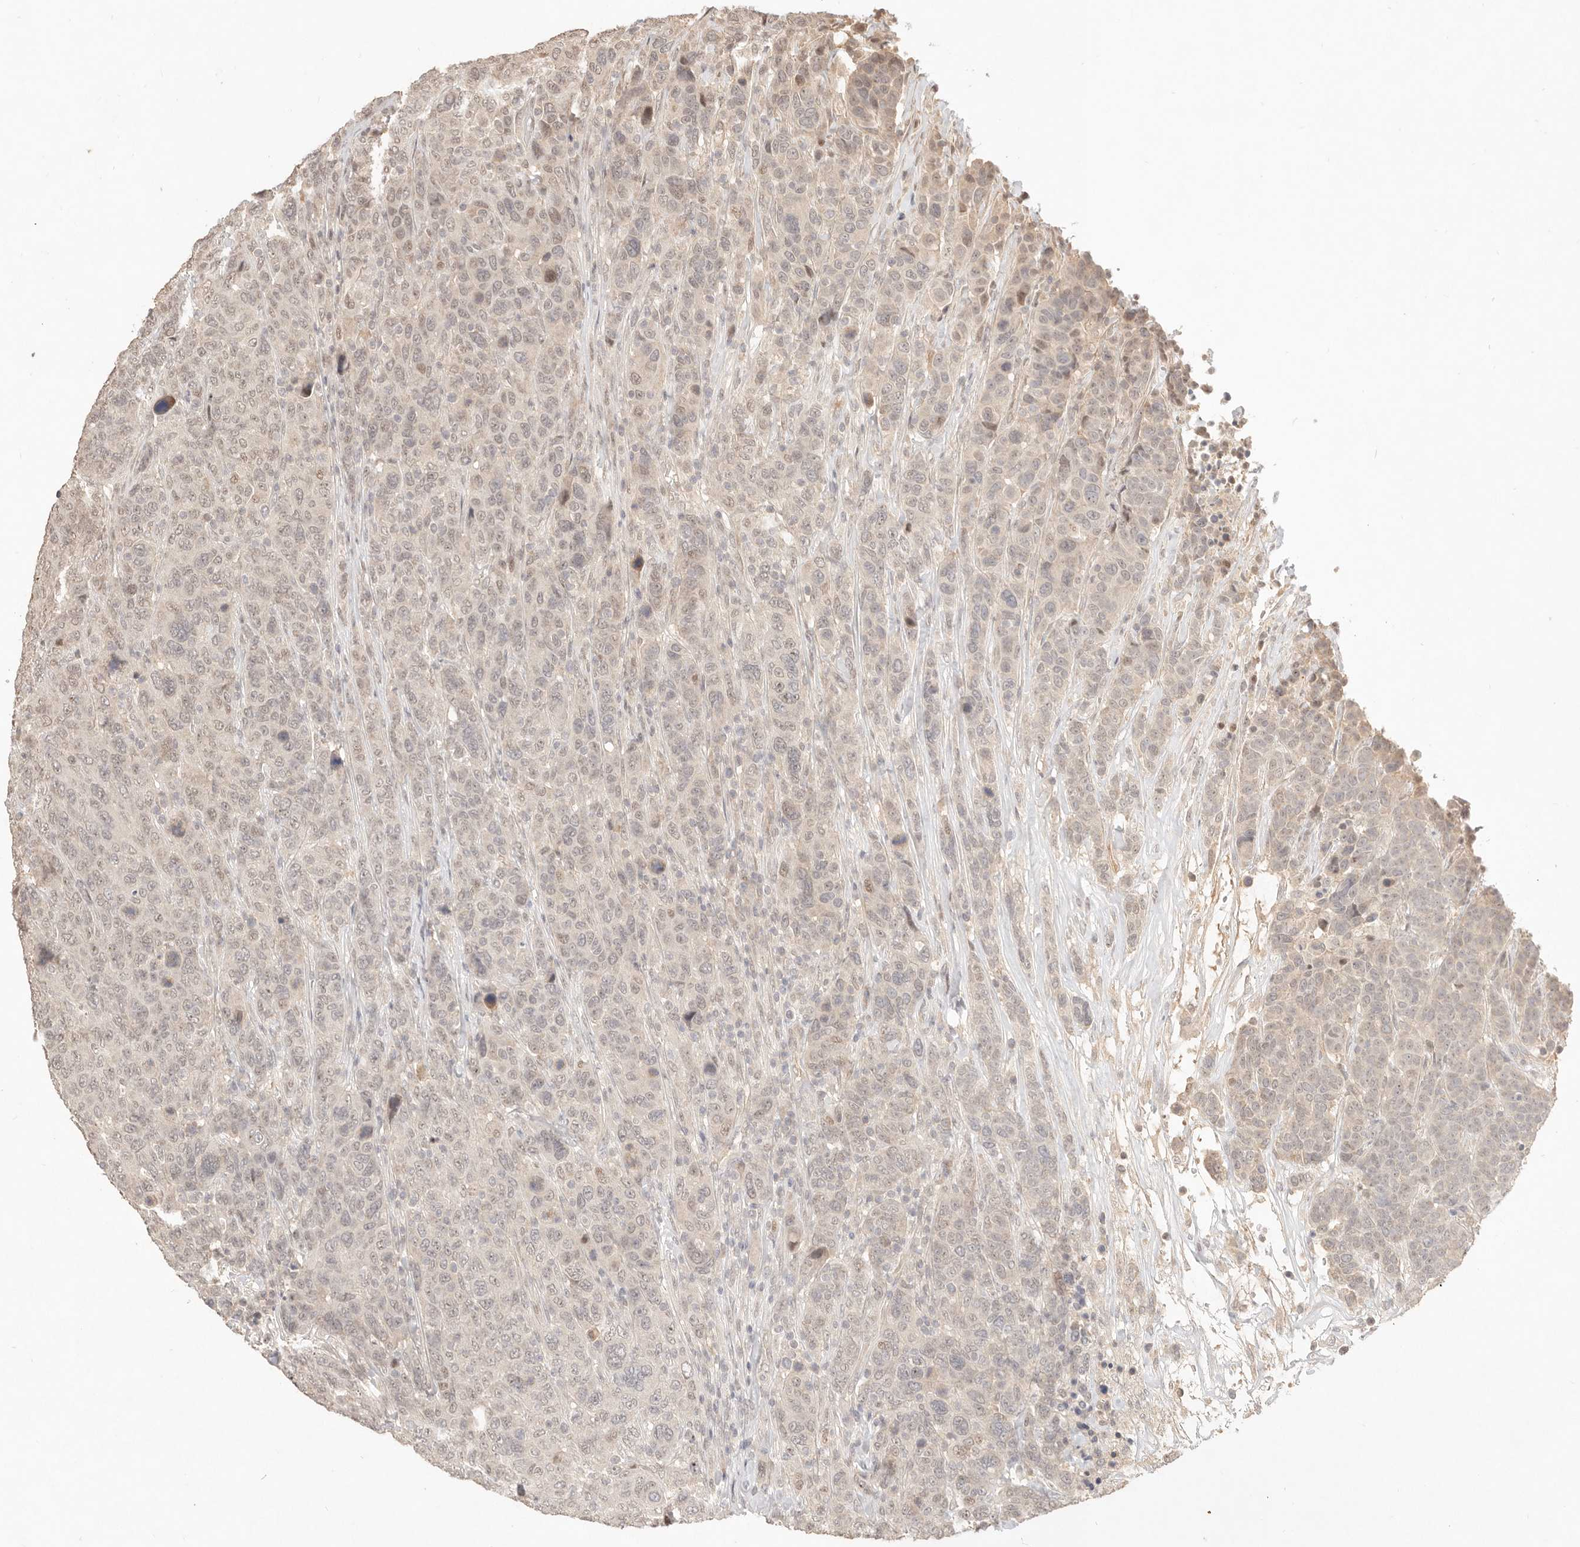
{"staining": {"intensity": "weak", "quantity": ">75%", "location": "nuclear"}, "tissue": "breast cancer", "cell_type": "Tumor cells", "image_type": "cancer", "snomed": [{"axis": "morphology", "description": "Duct carcinoma"}, {"axis": "topography", "description": "Breast"}], "caption": "Immunohistochemical staining of breast infiltrating ductal carcinoma demonstrates low levels of weak nuclear expression in approximately >75% of tumor cells.", "gene": "MEP1A", "patient": {"sex": "female", "age": 37}}